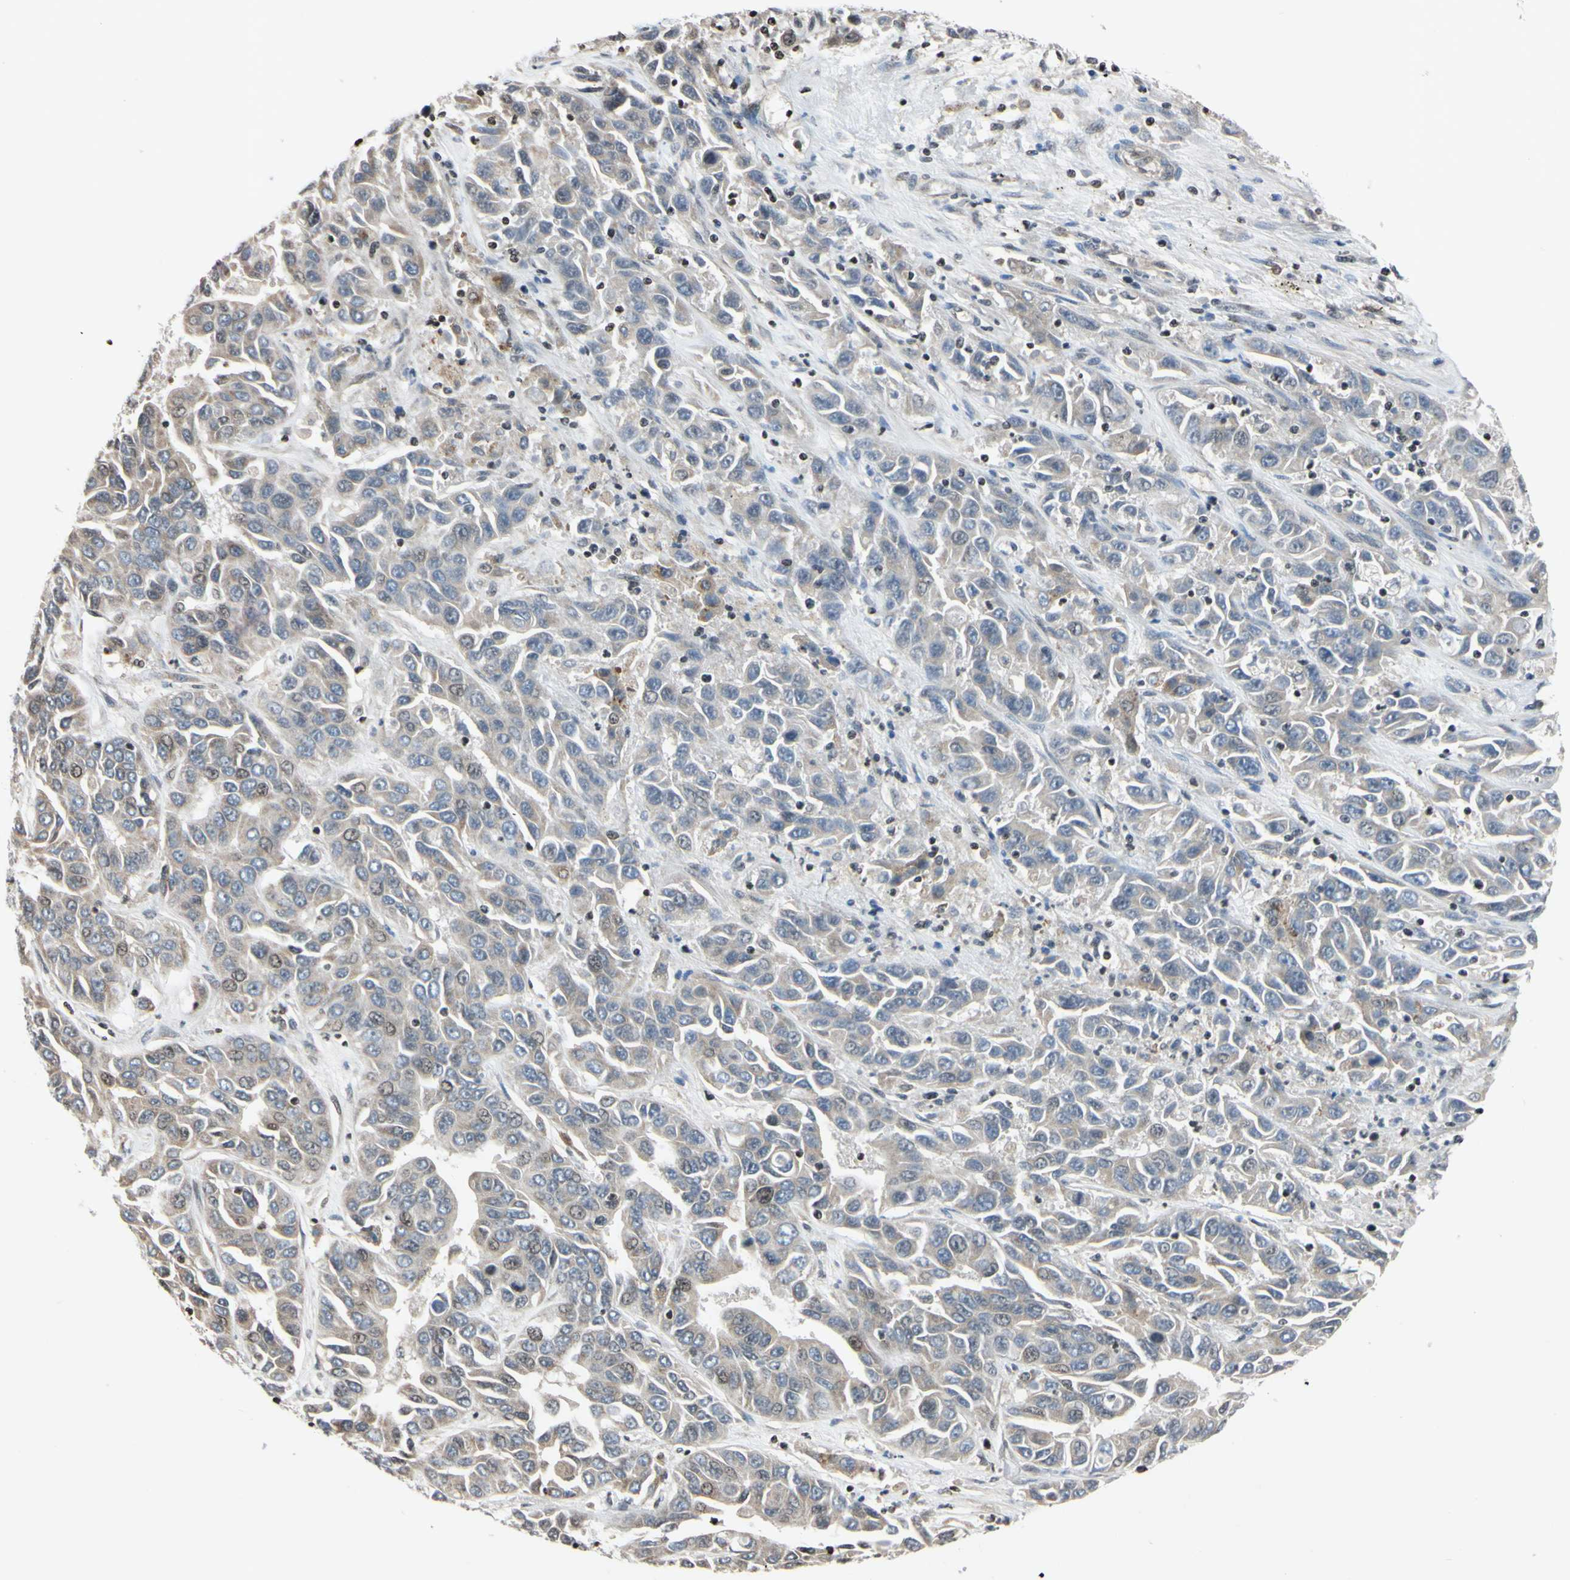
{"staining": {"intensity": "negative", "quantity": "none", "location": "none"}, "tissue": "liver cancer", "cell_type": "Tumor cells", "image_type": "cancer", "snomed": [{"axis": "morphology", "description": "Cholangiocarcinoma"}, {"axis": "topography", "description": "Liver"}], "caption": "DAB (3,3'-diaminobenzidine) immunohistochemical staining of liver cancer (cholangiocarcinoma) shows no significant staining in tumor cells.", "gene": "ARG1", "patient": {"sex": "female", "age": 52}}